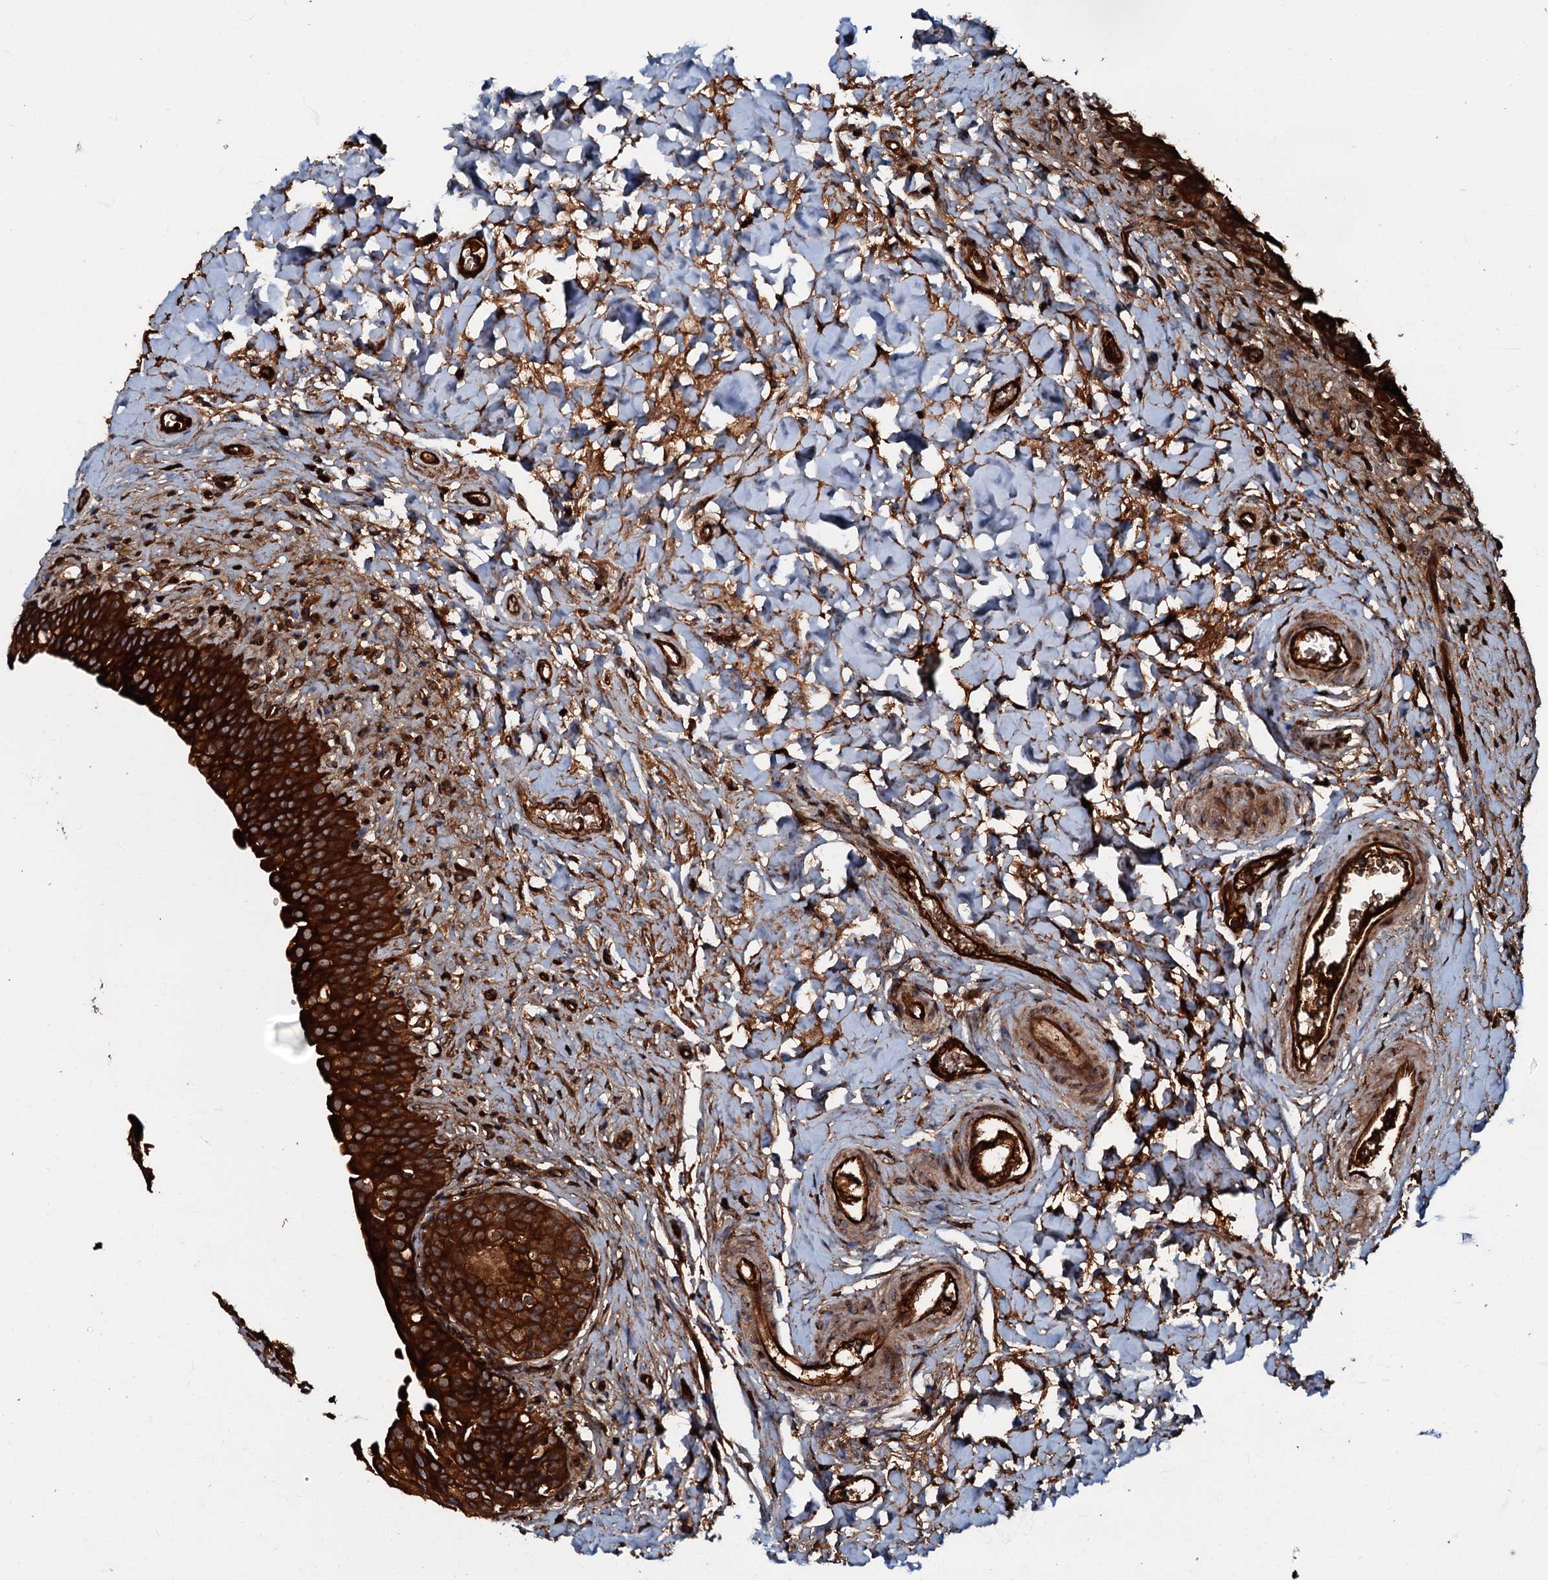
{"staining": {"intensity": "strong", "quantity": ">75%", "location": "cytoplasmic/membranous"}, "tissue": "urinary bladder", "cell_type": "Urothelial cells", "image_type": "normal", "snomed": [{"axis": "morphology", "description": "Normal tissue, NOS"}, {"axis": "topography", "description": "Urinary bladder"}], "caption": "Immunohistochemical staining of benign urinary bladder exhibits high levels of strong cytoplasmic/membranous expression in approximately >75% of urothelial cells.", "gene": "BLOC1S6", "patient": {"sex": "male", "age": 83}}